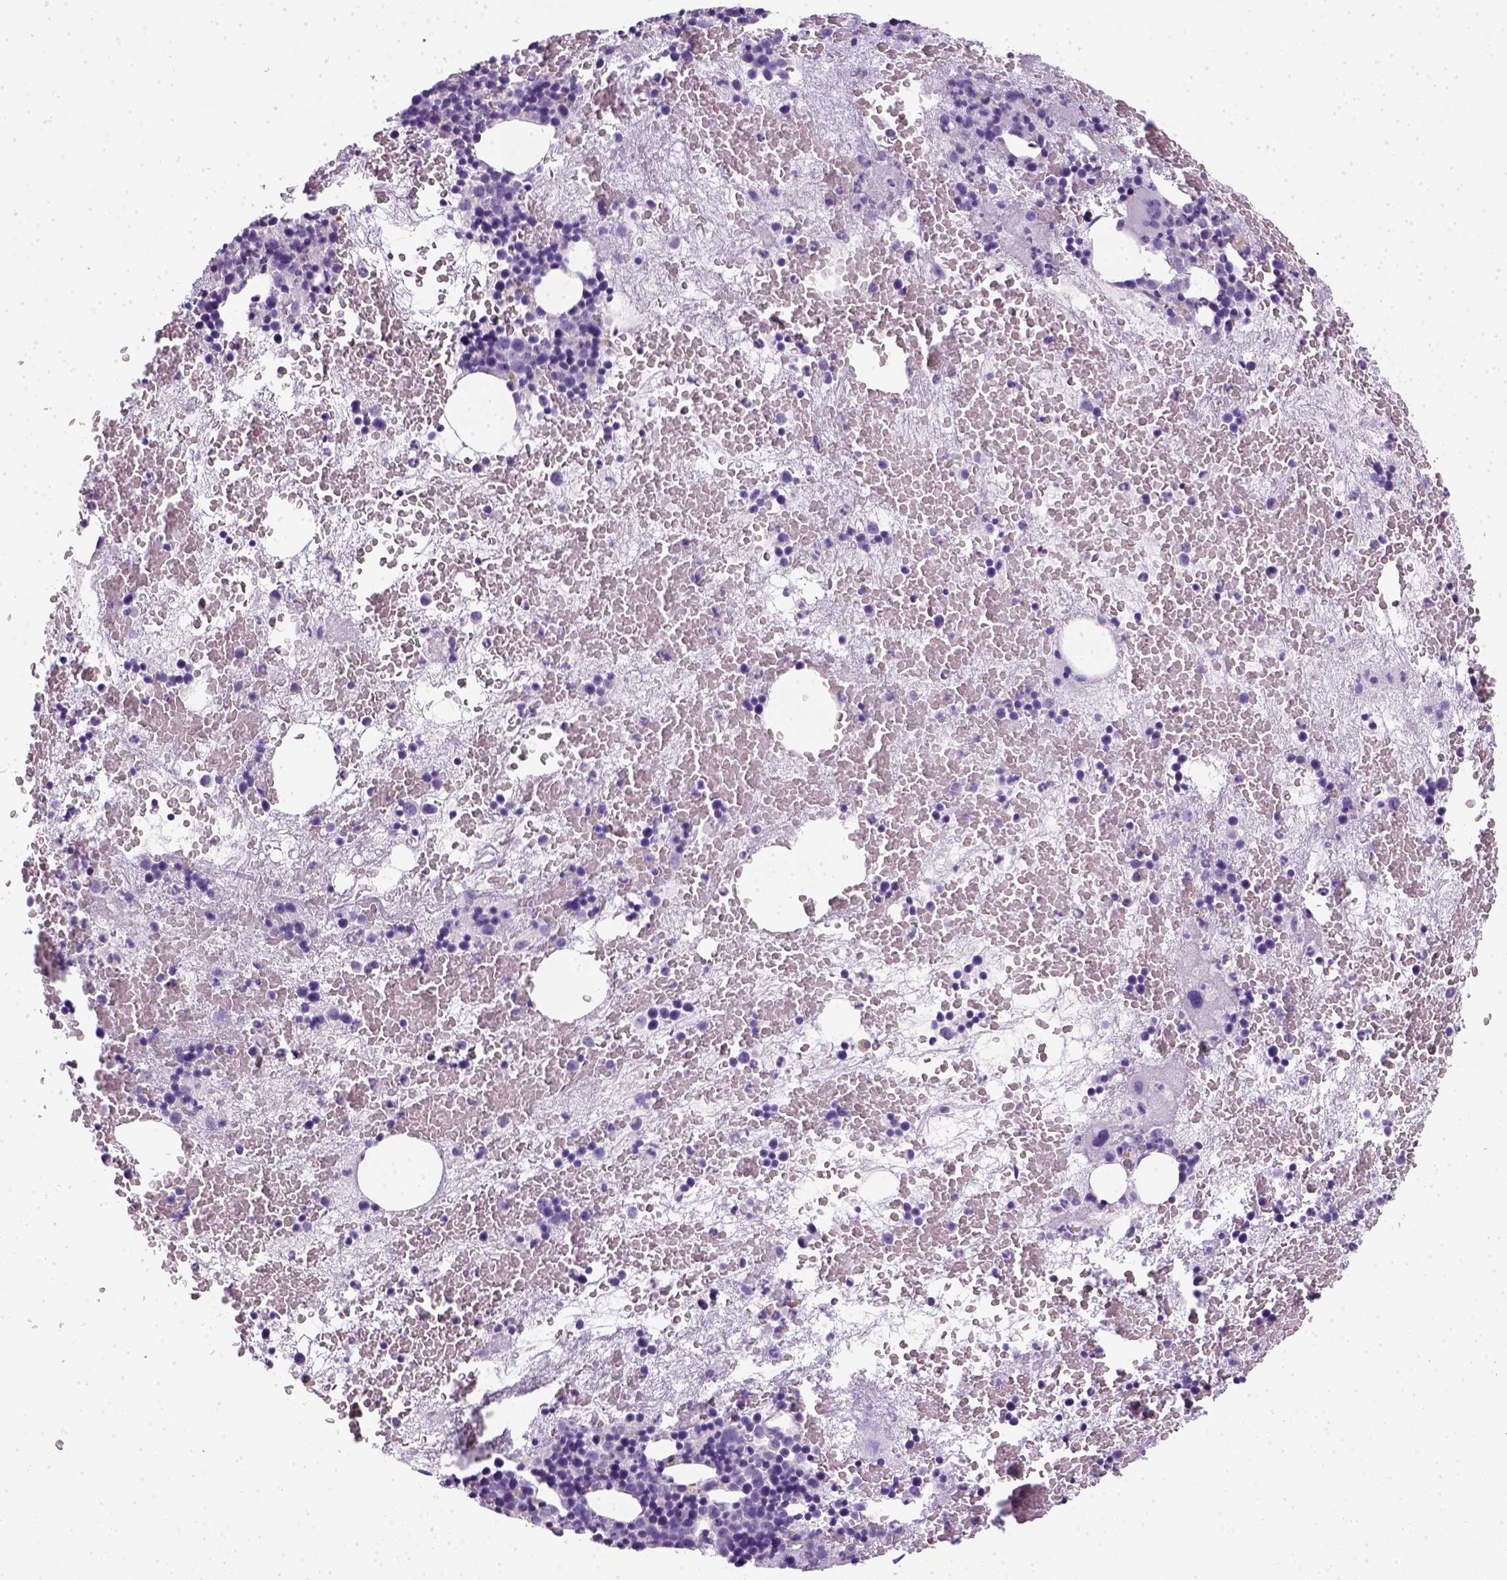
{"staining": {"intensity": "negative", "quantity": "none", "location": "none"}, "tissue": "bone marrow", "cell_type": "Hematopoietic cells", "image_type": "normal", "snomed": [{"axis": "morphology", "description": "Normal tissue, NOS"}, {"axis": "topography", "description": "Bone marrow"}], "caption": "High power microscopy micrograph of an IHC micrograph of unremarkable bone marrow, revealing no significant staining in hematopoietic cells.", "gene": "KRT71", "patient": {"sex": "male", "age": 79}}